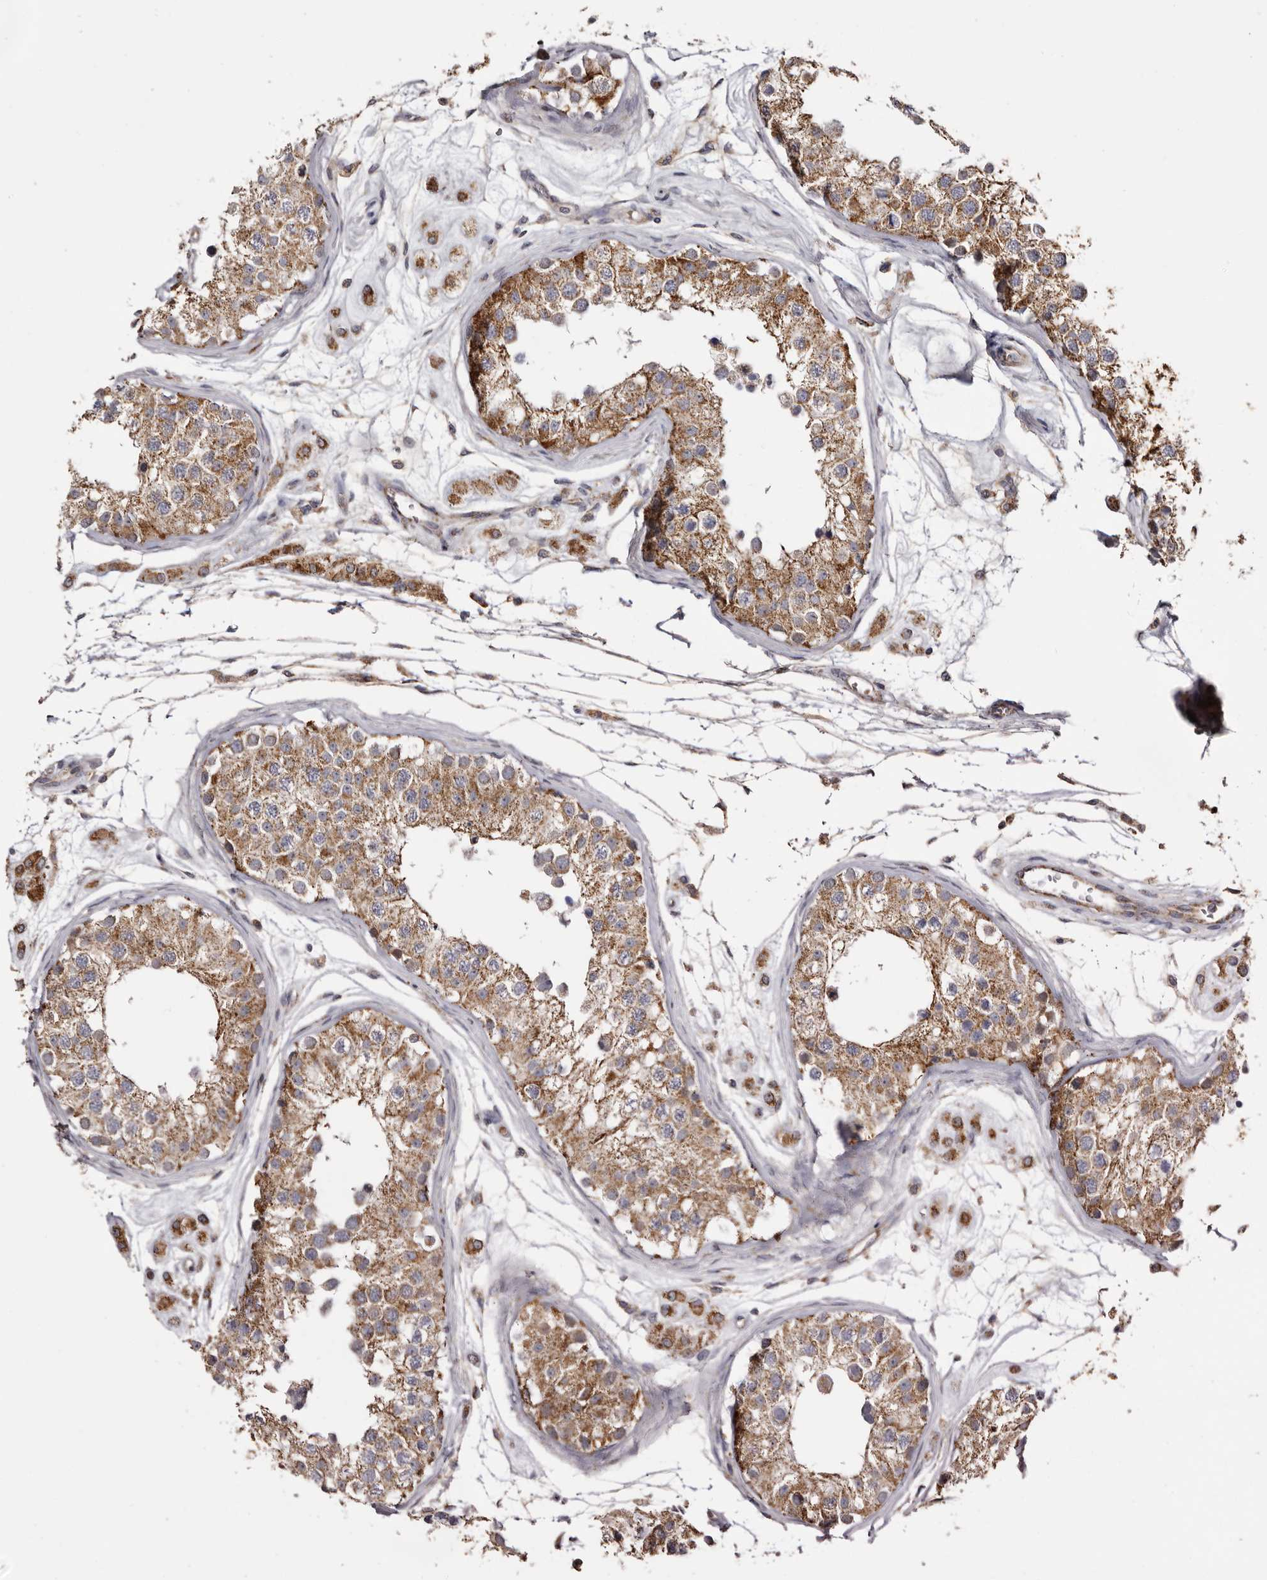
{"staining": {"intensity": "moderate", "quantity": ">75%", "location": "cytoplasmic/membranous"}, "tissue": "testis", "cell_type": "Cells in seminiferous ducts", "image_type": "normal", "snomed": [{"axis": "morphology", "description": "Normal tissue, NOS"}, {"axis": "morphology", "description": "Adenocarcinoma, metastatic, NOS"}, {"axis": "topography", "description": "Testis"}], "caption": "Immunohistochemistry image of benign testis stained for a protein (brown), which reveals medium levels of moderate cytoplasmic/membranous staining in approximately >75% of cells in seminiferous ducts.", "gene": "MECR", "patient": {"sex": "male", "age": 26}}